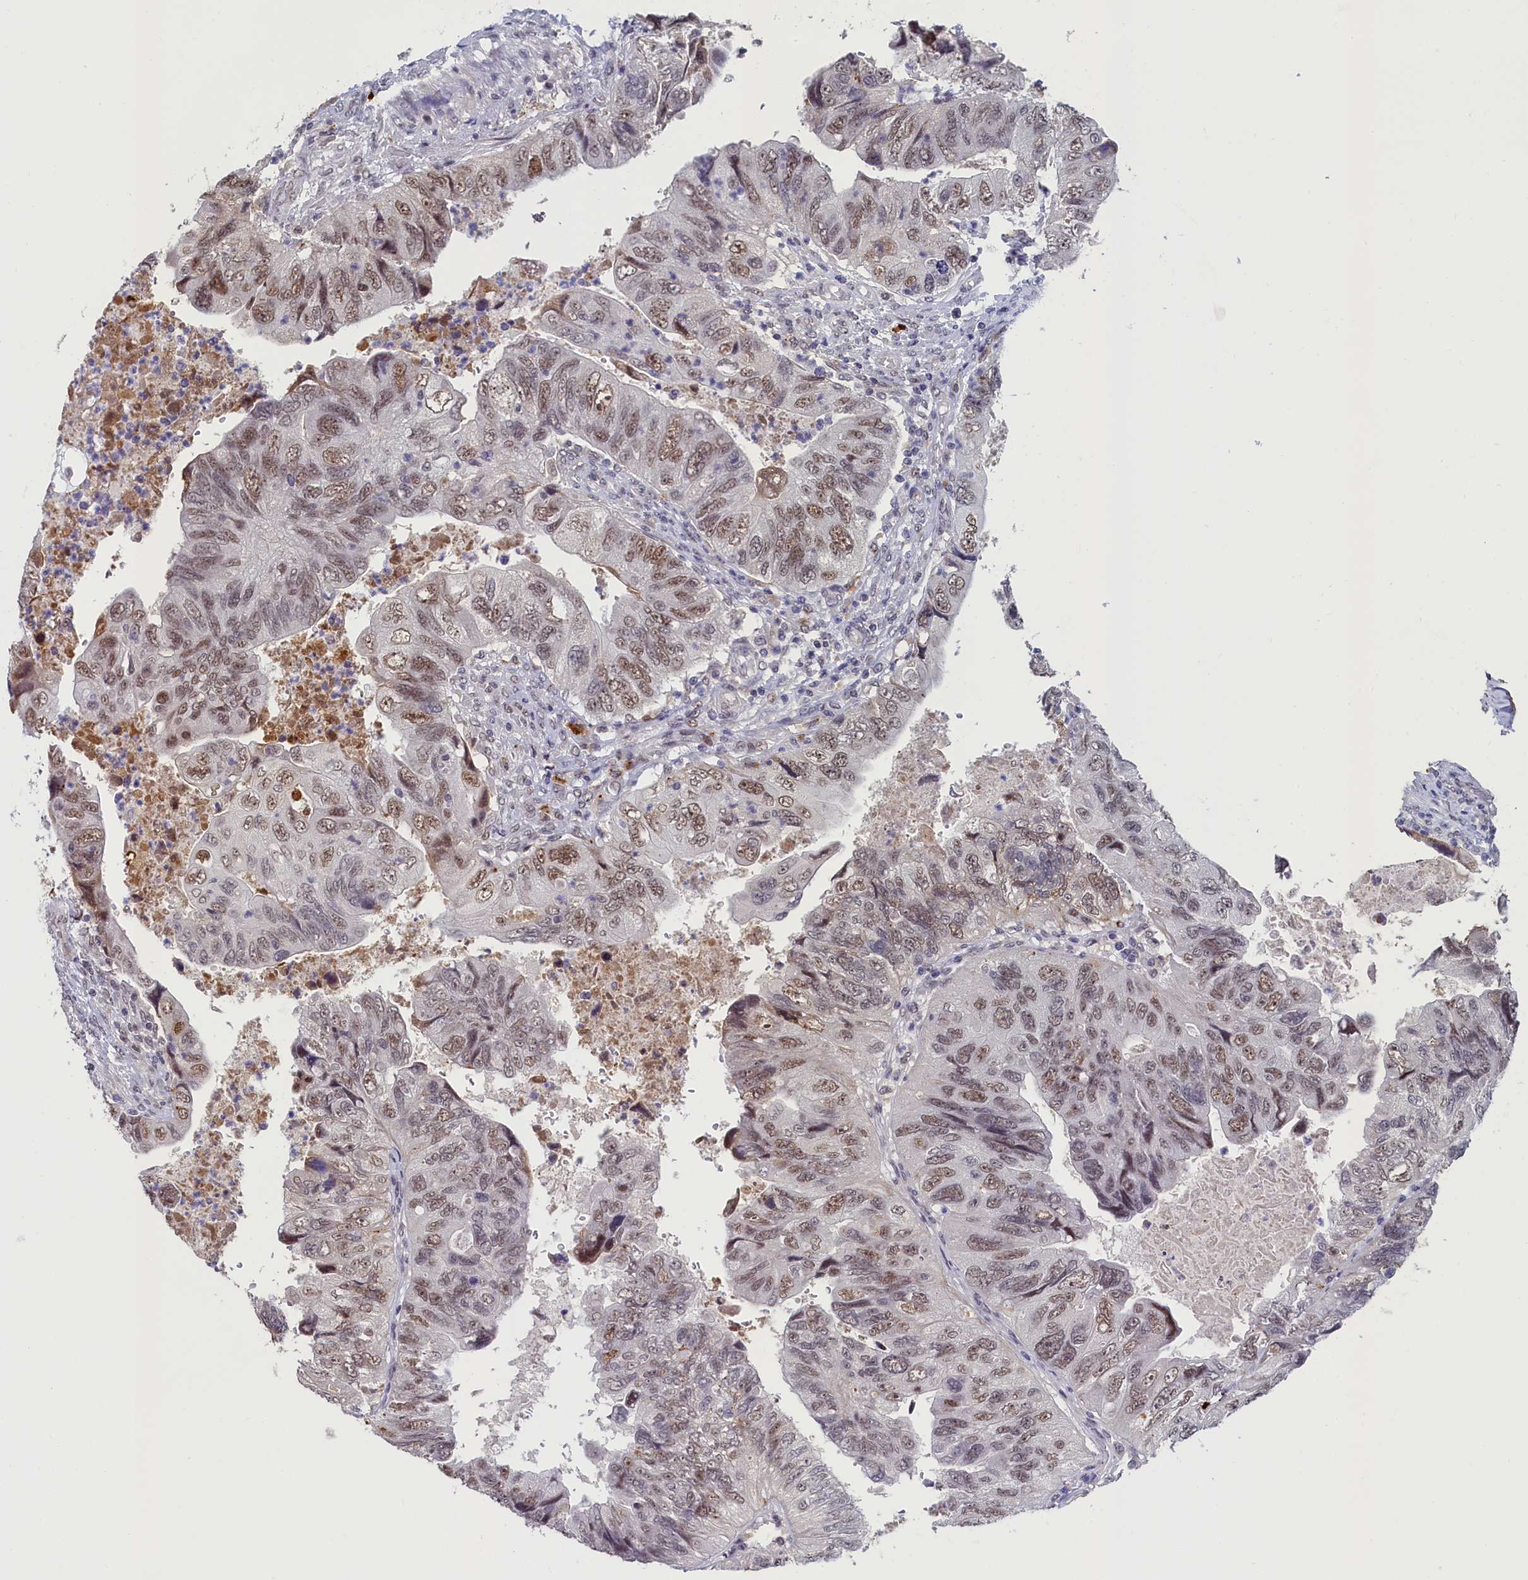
{"staining": {"intensity": "moderate", "quantity": "25%-75%", "location": "nuclear"}, "tissue": "colorectal cancer", "cell_type": "Tumor cells", "image_type": "cancer", "snomed": [{"axis": "morphology", "description": "Adenocarcinoma, NOS"}, {"axis": "topography", "description": "Rectum"}], "caption": "The histopathology image displays a brown stain indicating the presence of a protein in the nuclear of tumor cells in adenocarcinoma (colorectal).", "gene": "INTS14", "patient": {"sex": "male", "age": 63}}